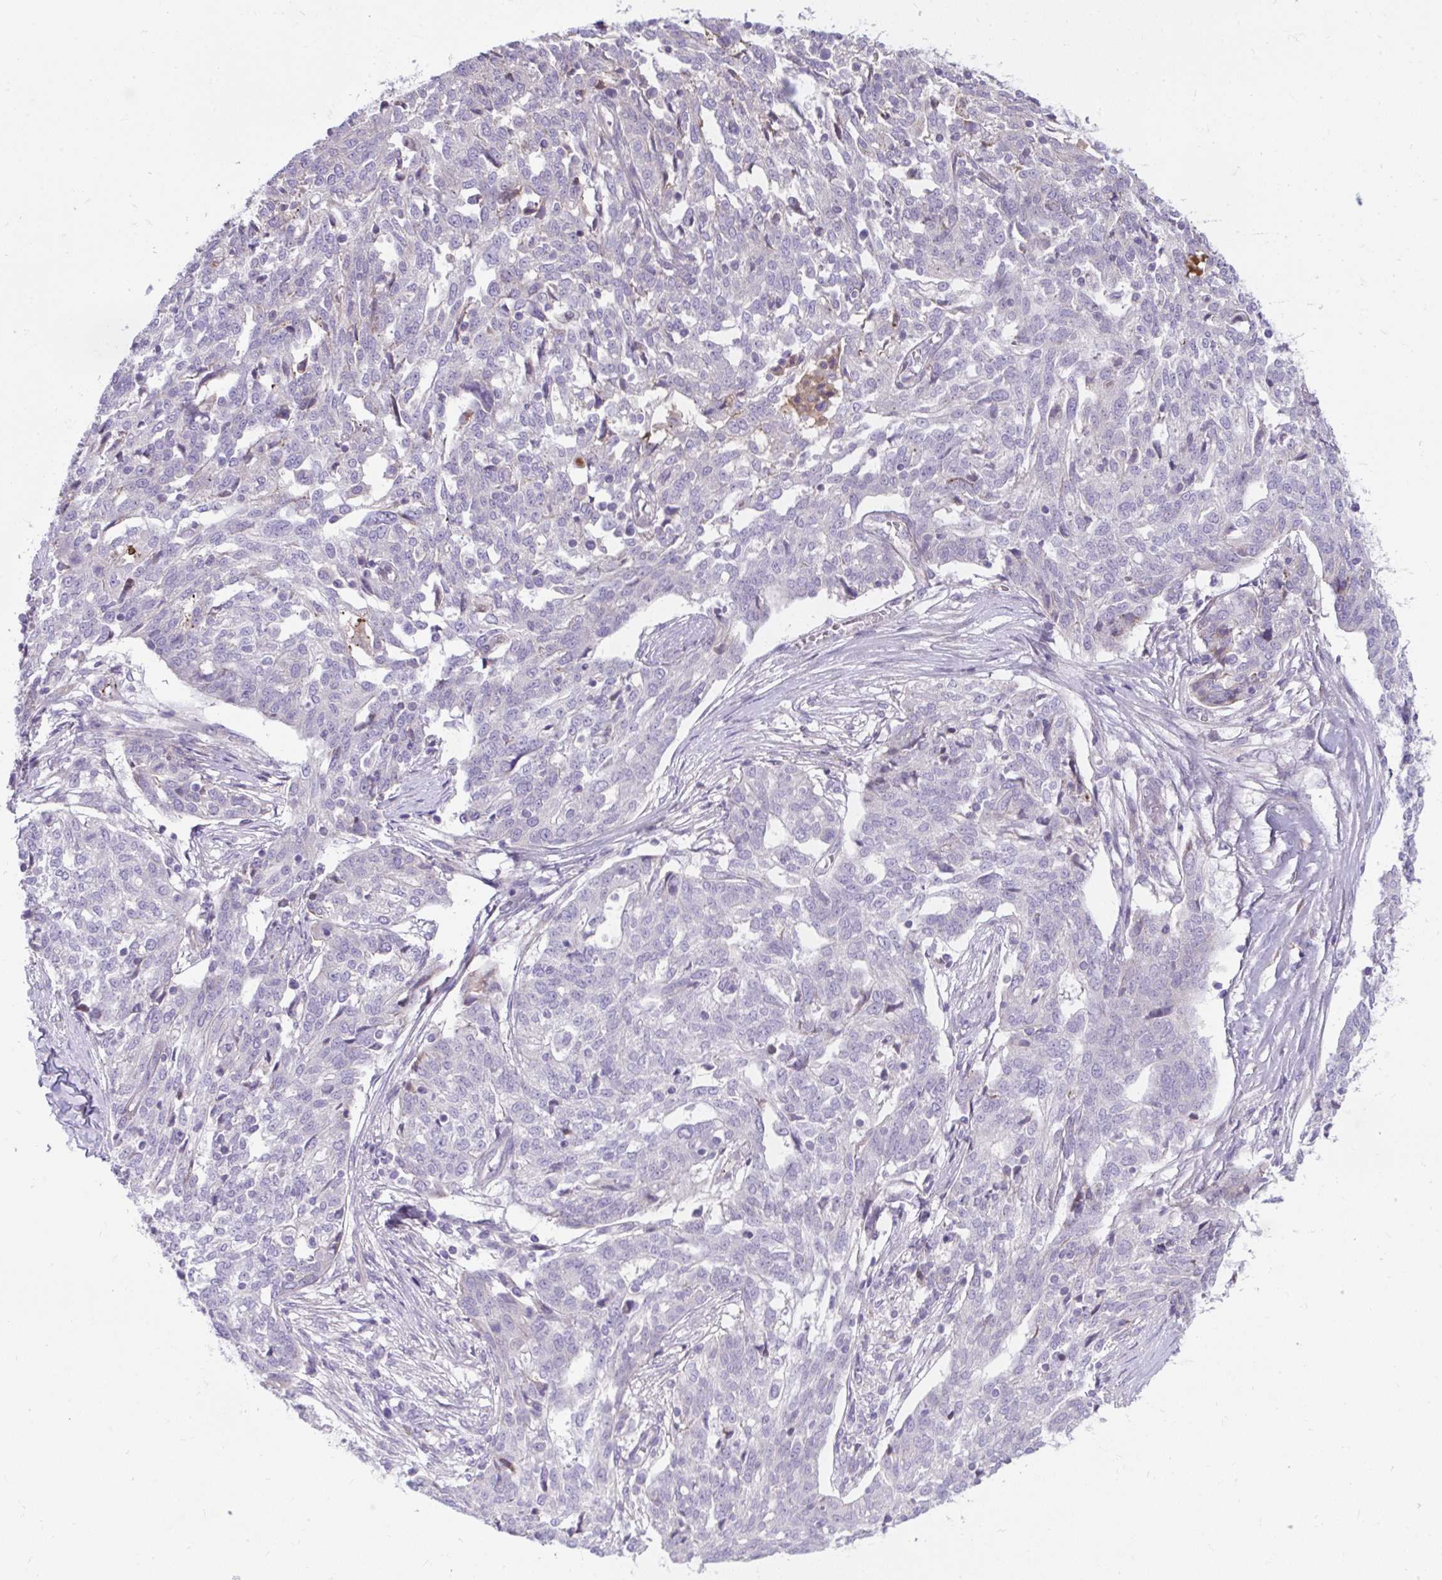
{"staining": {"intensity": "negative", "quantity": "none", "location": "none"}, "tissue": "ovarian cancer", "cell_type": "Tumor cells", "image_type": "cancer", "snomed": [{"axis": "morphology", "description": "Cystadenocarcinoma, serous, NOS"}, {"axis": "topography", "description": "Ovary"}], "caption": "A high-resolution micrograph shows IHC staining of serous cystadenocarcinoma (ovarian), which demonstrates no significant staining in tumor cells.", "gene": "PIGZ", "patient": {"sex": "female", "age": 67}}